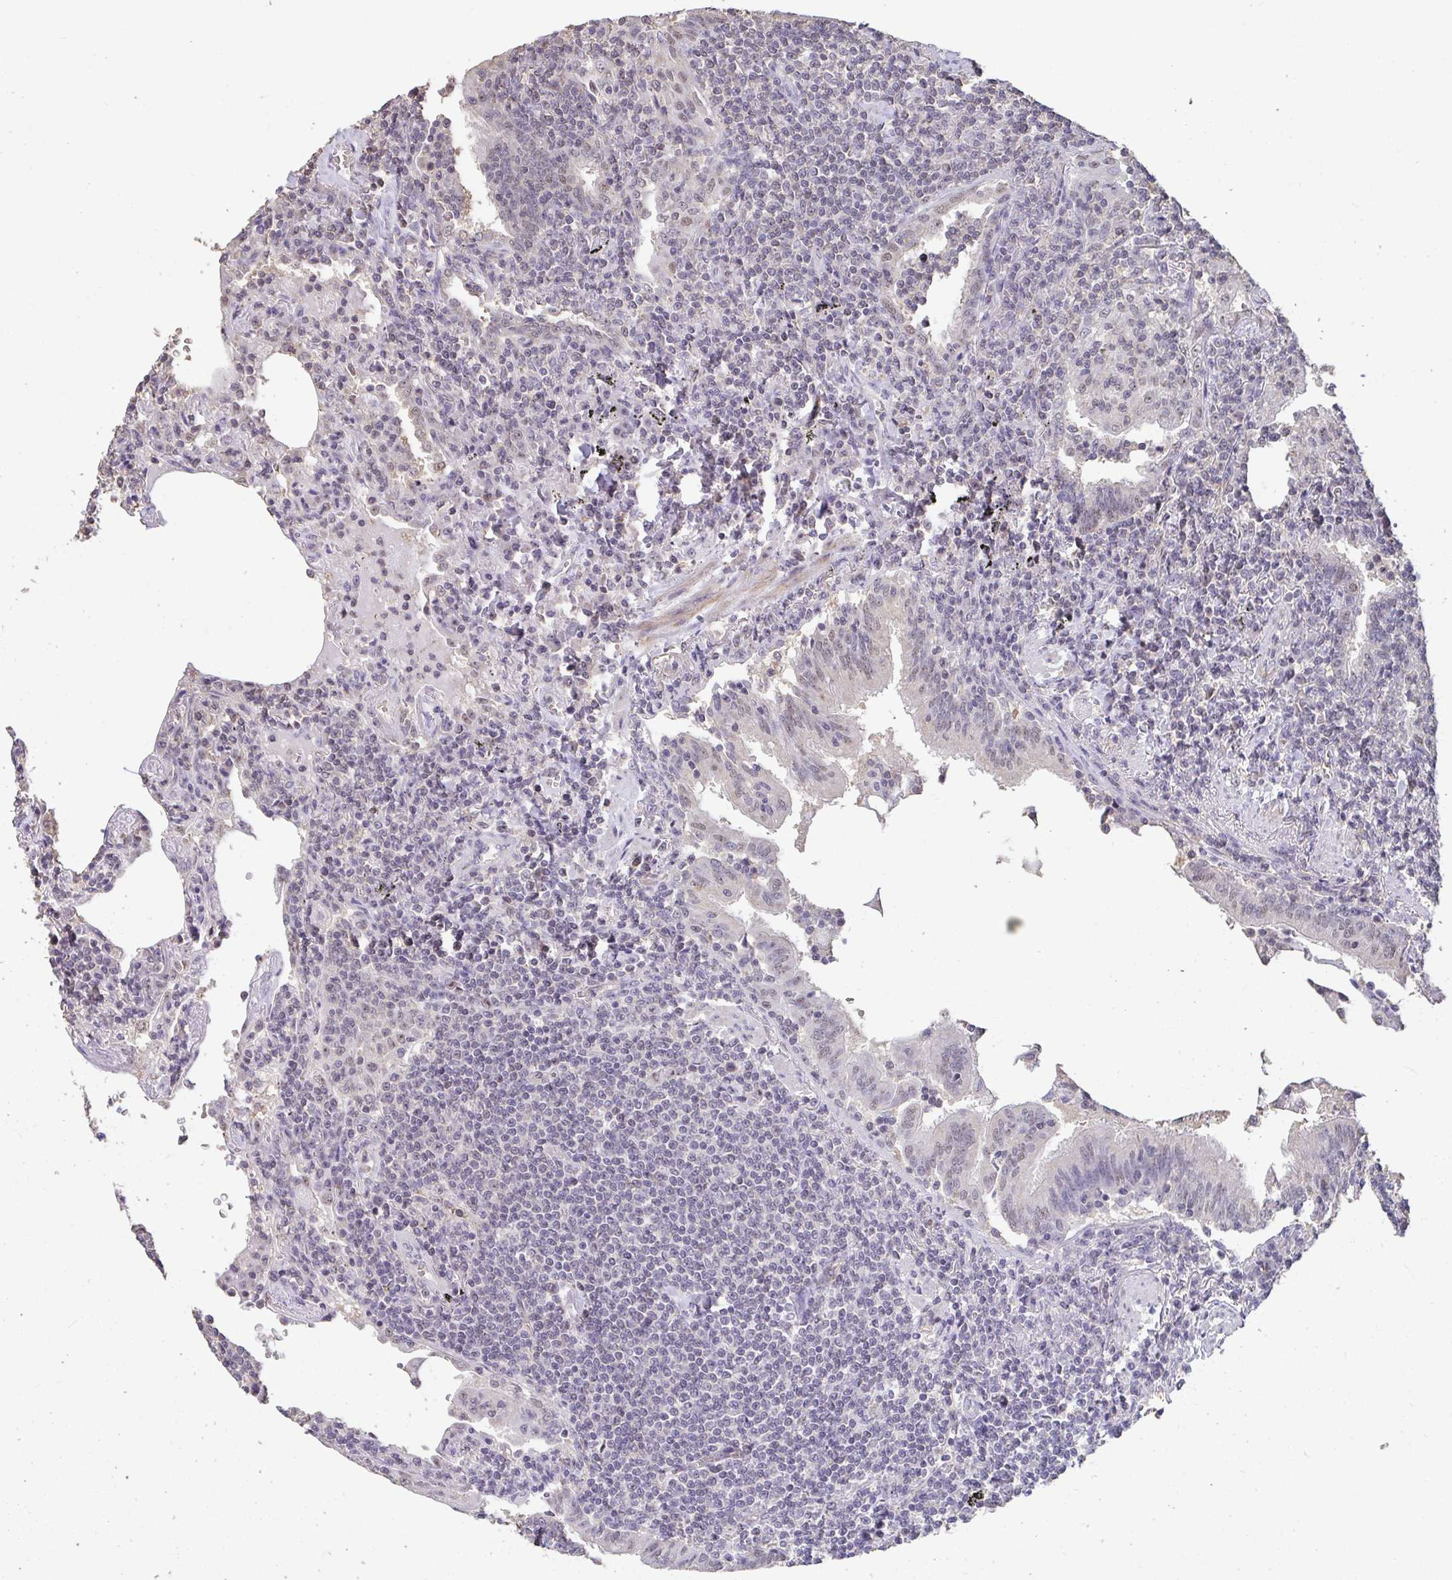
{"staining": {"intensity": "negative", "quantity": "none", "location": "none"}, "tissue": "lymphoma", "cell_type": "Tumor cells", "image_type": "cancer", "snomed": [{"axis": "morphology", "description": "Malignant lymphoma, non-Hodgkin's type, Low grade"}, {"axis": "topography", "description": "Lung"}], "caption": "A high-resolution photomicrograph shows immunohistochemistry staining of lymphoma, which exhibits no significant expression in tumor cells. (DAB IHC visualized using brightfield microscopy, high magnification).", "gene": "SENP3", "patient": {"sex": "female", "age": 71}}